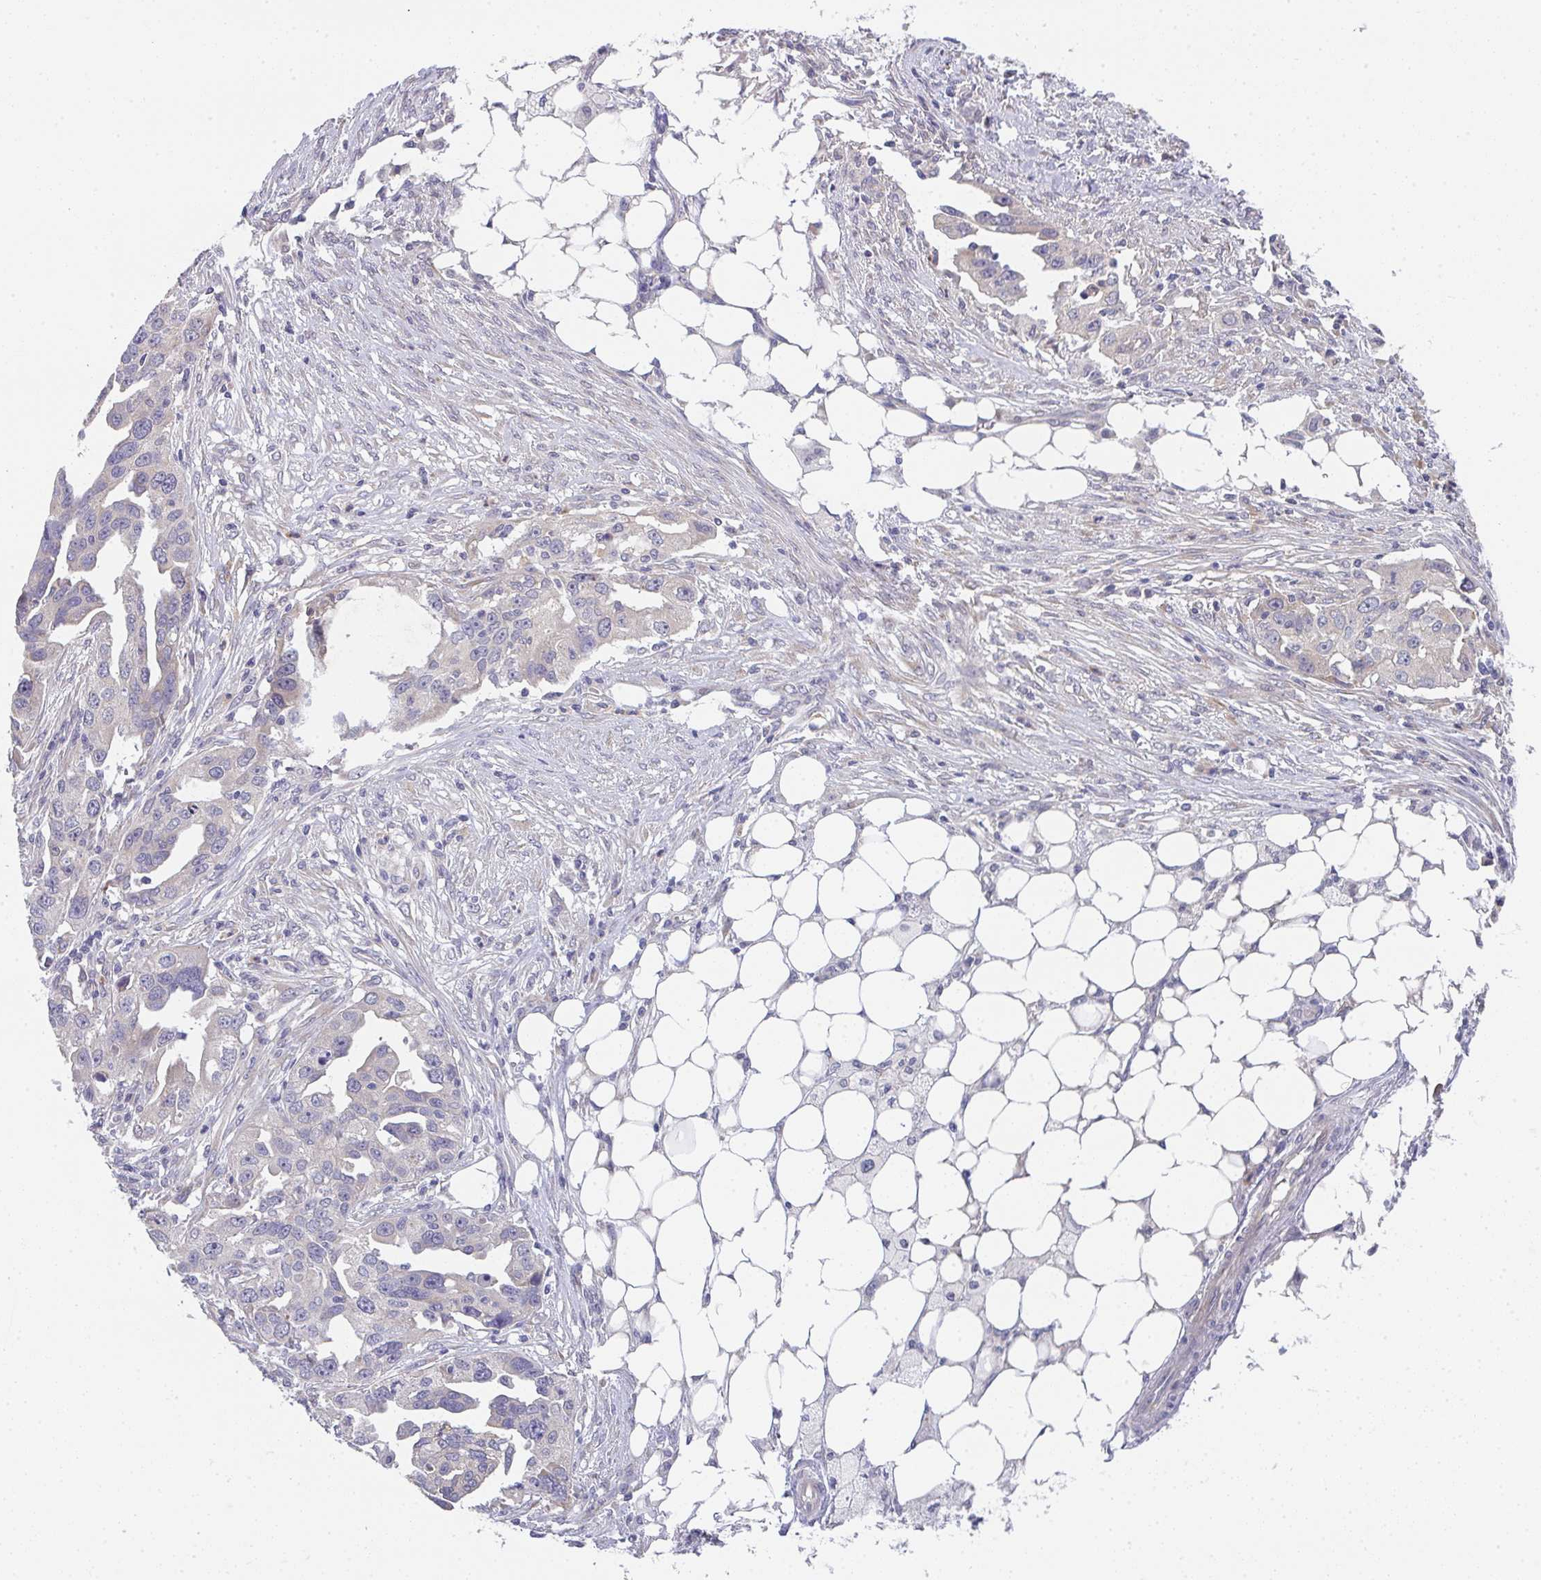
{"staining": {"intensity": "negative", "quantity": "none", "location": "none"}, "tissue": "ovarian cancer", "cell_type": "Tumor cells", "image_type": "cancer", "snomed": [{"axis": "morphology", "description": "Carcinoma, endometroid"}, {"axis": "morphology", "description": "Cystadenocarcinoma, serous, NOS"}, {"axis": "topography", "description": "Ovary"}], "caption": "Tumor cells show no significant protein positivity in serous cystadenocarcinoma (ovarian). (DAB immunohistochemistry (IHC), high magnification).", "gene": "TSPAN31", "patient": {"sex": "female", "age": 45}}